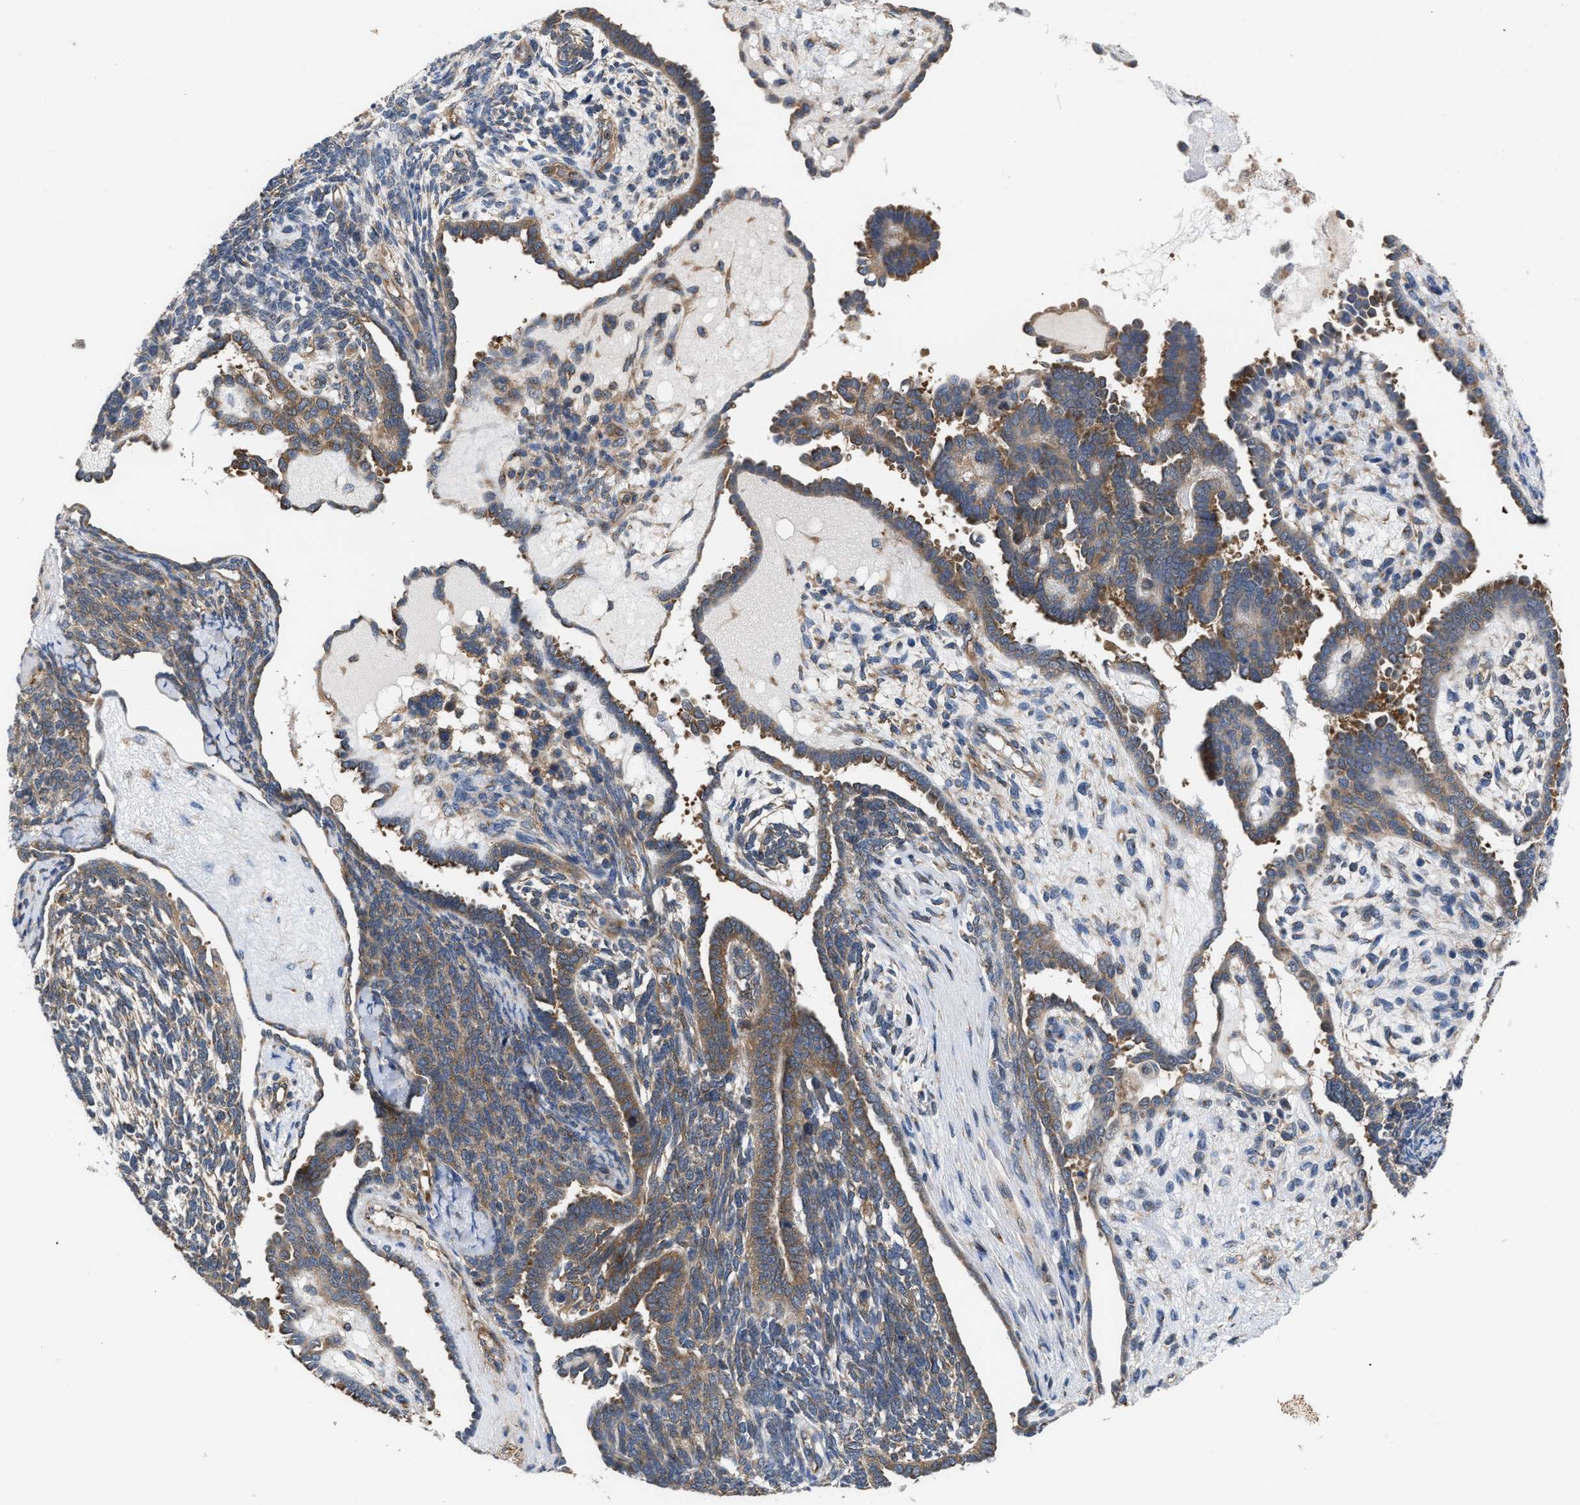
{"staining": {"intensity": "moderate", "quantity": ">75%", "location": "cytoplasmic/membranous"}, "tissue": "endometrial cancer", "cell_type": "Tumor cells", "image_type": "cancer", "snomed": [{"axis": "morphology", "description": "Neoplasm, malignant, NOS"}, {"axis": "topography", "description": "Endometrium"}], "caption": "Tumor cells show medium levels of moderate cytoplasmic/membranous staining in approximately >75% of cells in human neoplasm (malignant) (endometrial).", "gene": "LAPTM4B", "patient": {"sex": "female", "age": 74}}